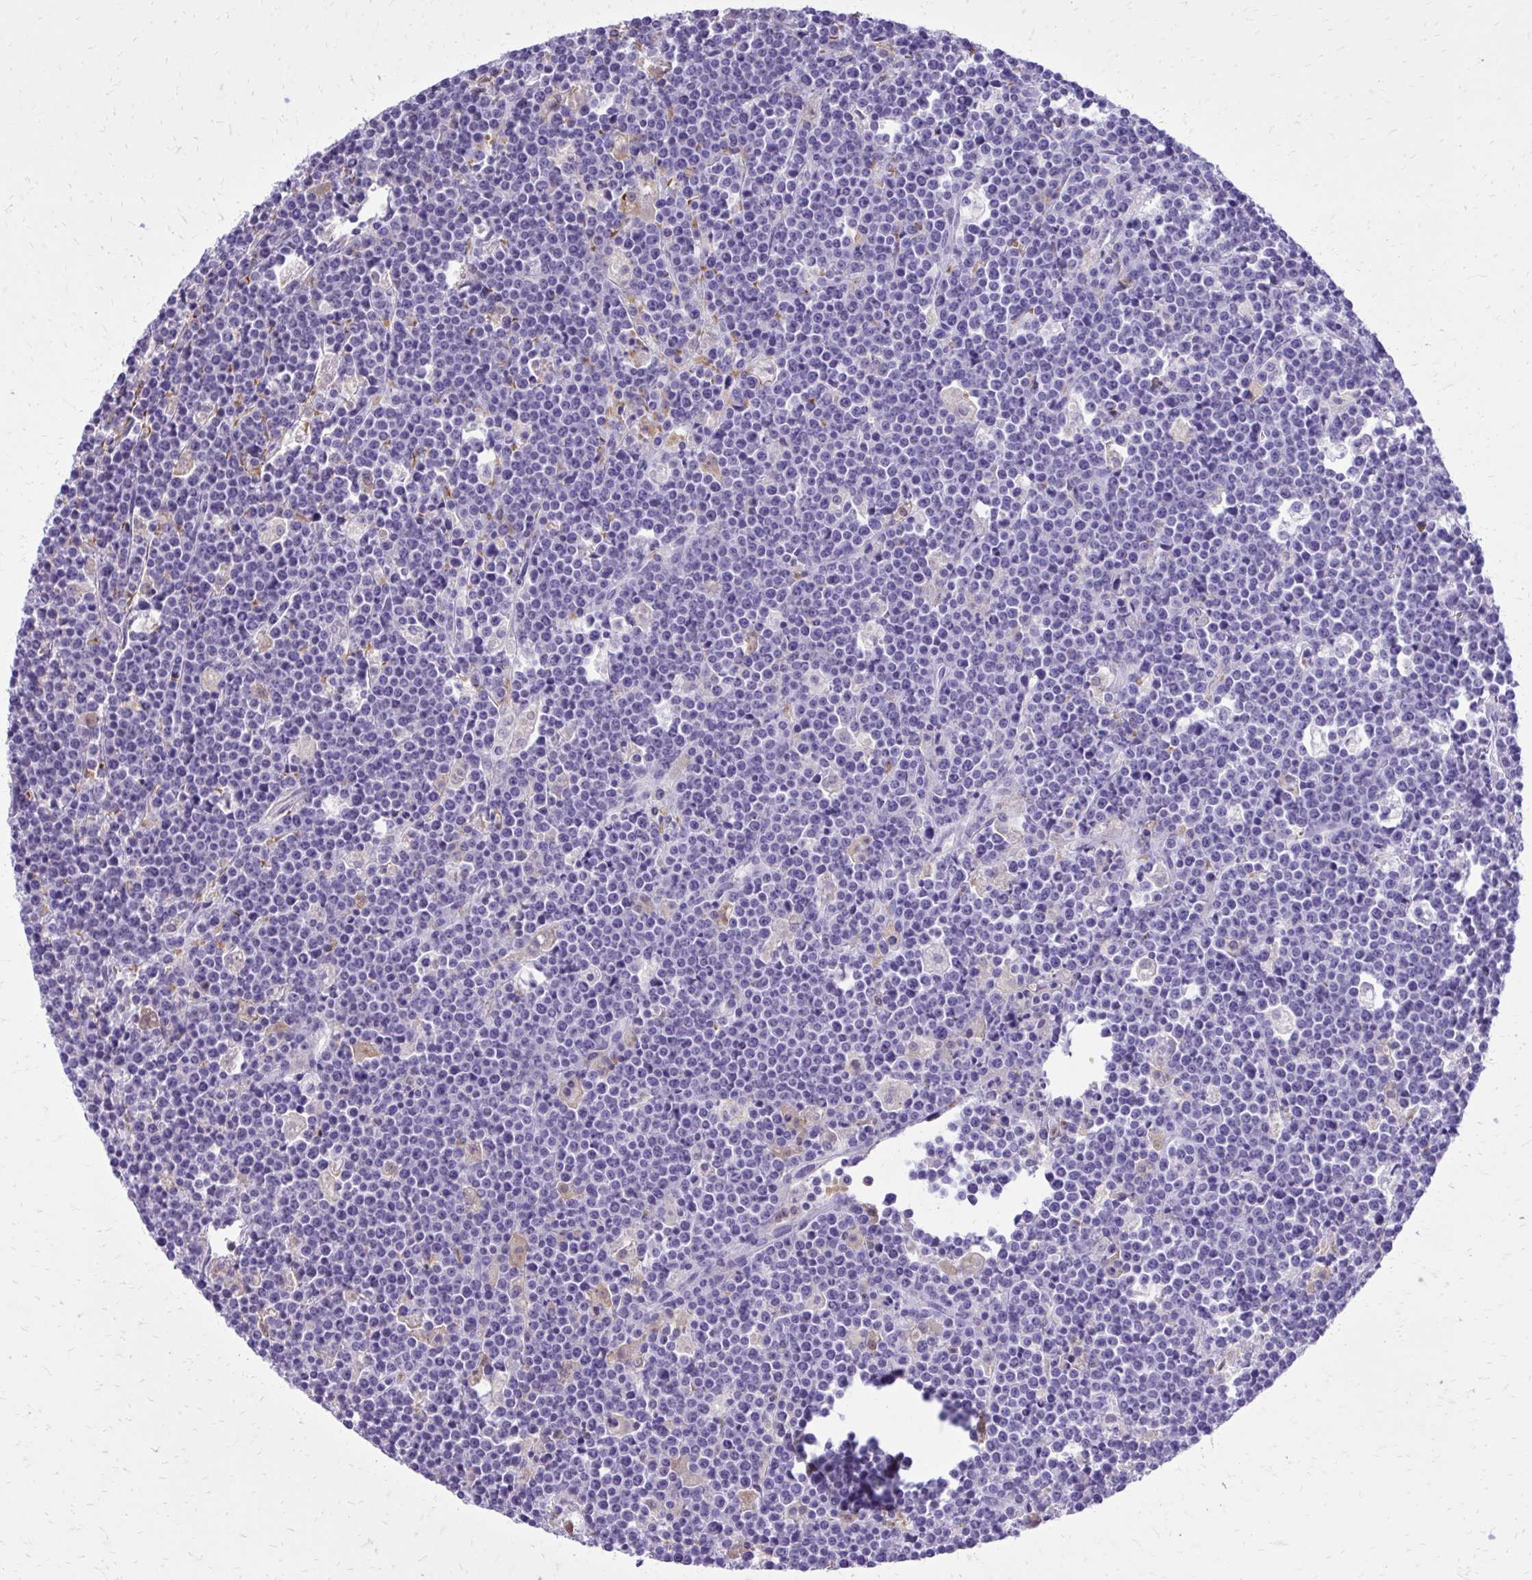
{"staining": {"intensity": "negative", "quantity": "none", "location": "none"}, "tissue": "lymphoma", "cell_type": "Tumor cells", "image_type": "cancer", "snomed": [{"axis": "morphology", "description": "Malignant lymphoma, non-Hodgkin's type, High grade"}, {"axis": "topography", "description": "Ovary"}], "caption": "Protein analysis of malignant lymphoma, non-Hodgkin's type (high-grade) shows no significant staining in tumor cells. (Stains: DAB (3,3'-diaminobenzidine) IHC with hematoxylin counter stain, Microscopy: brightfield microscopy at high magnification).", "gene": "CAT", "patient": {"sex": "female", "age": 56}}